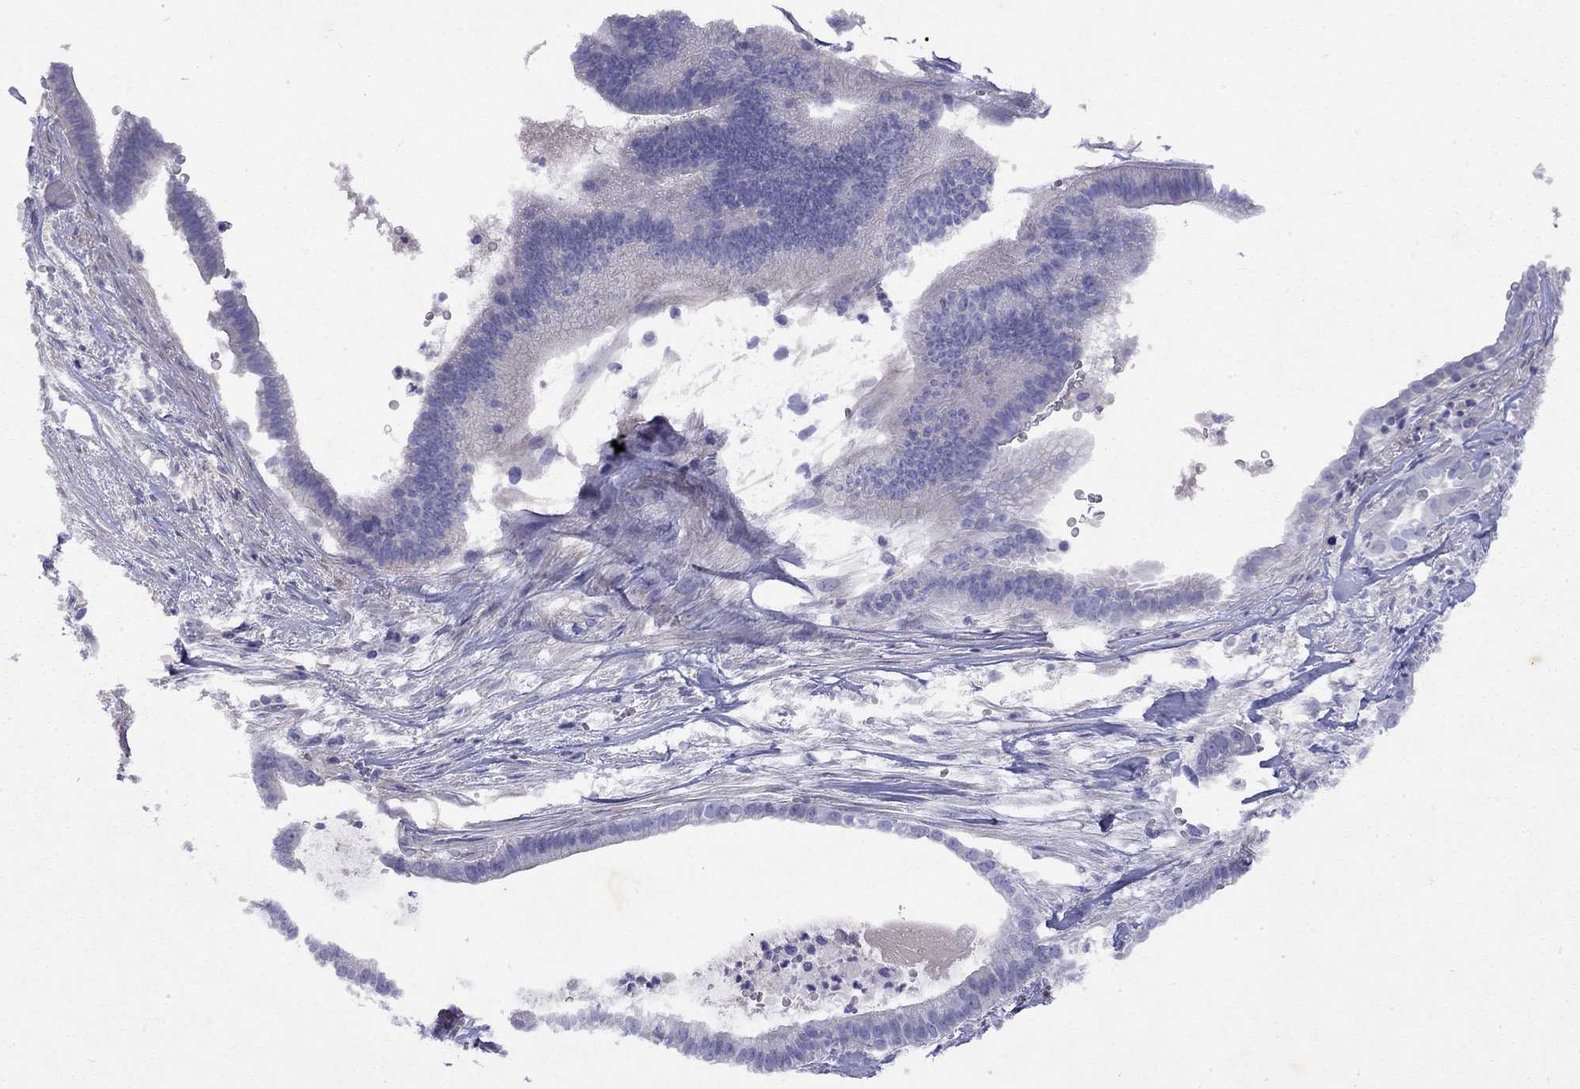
{"staining": {"intensity": "negative", "quantity": "none", "location": "none"}, "tissue": "pancreatic cancer", "cell_type": "Tumor cells", "image_type": "cancer", "snomed": [{"axis": "morphology", "description": "Adenocarcinoma, NOS"}, {"axis": "topography", "description": "Pancreas"}], "caption": "Pancreatic cancer stained for a protein using immunohistochemistry reveals no expression tumor cells.", "gene": "GNAT3", "patient": {"sex": "male", "age": 61}}